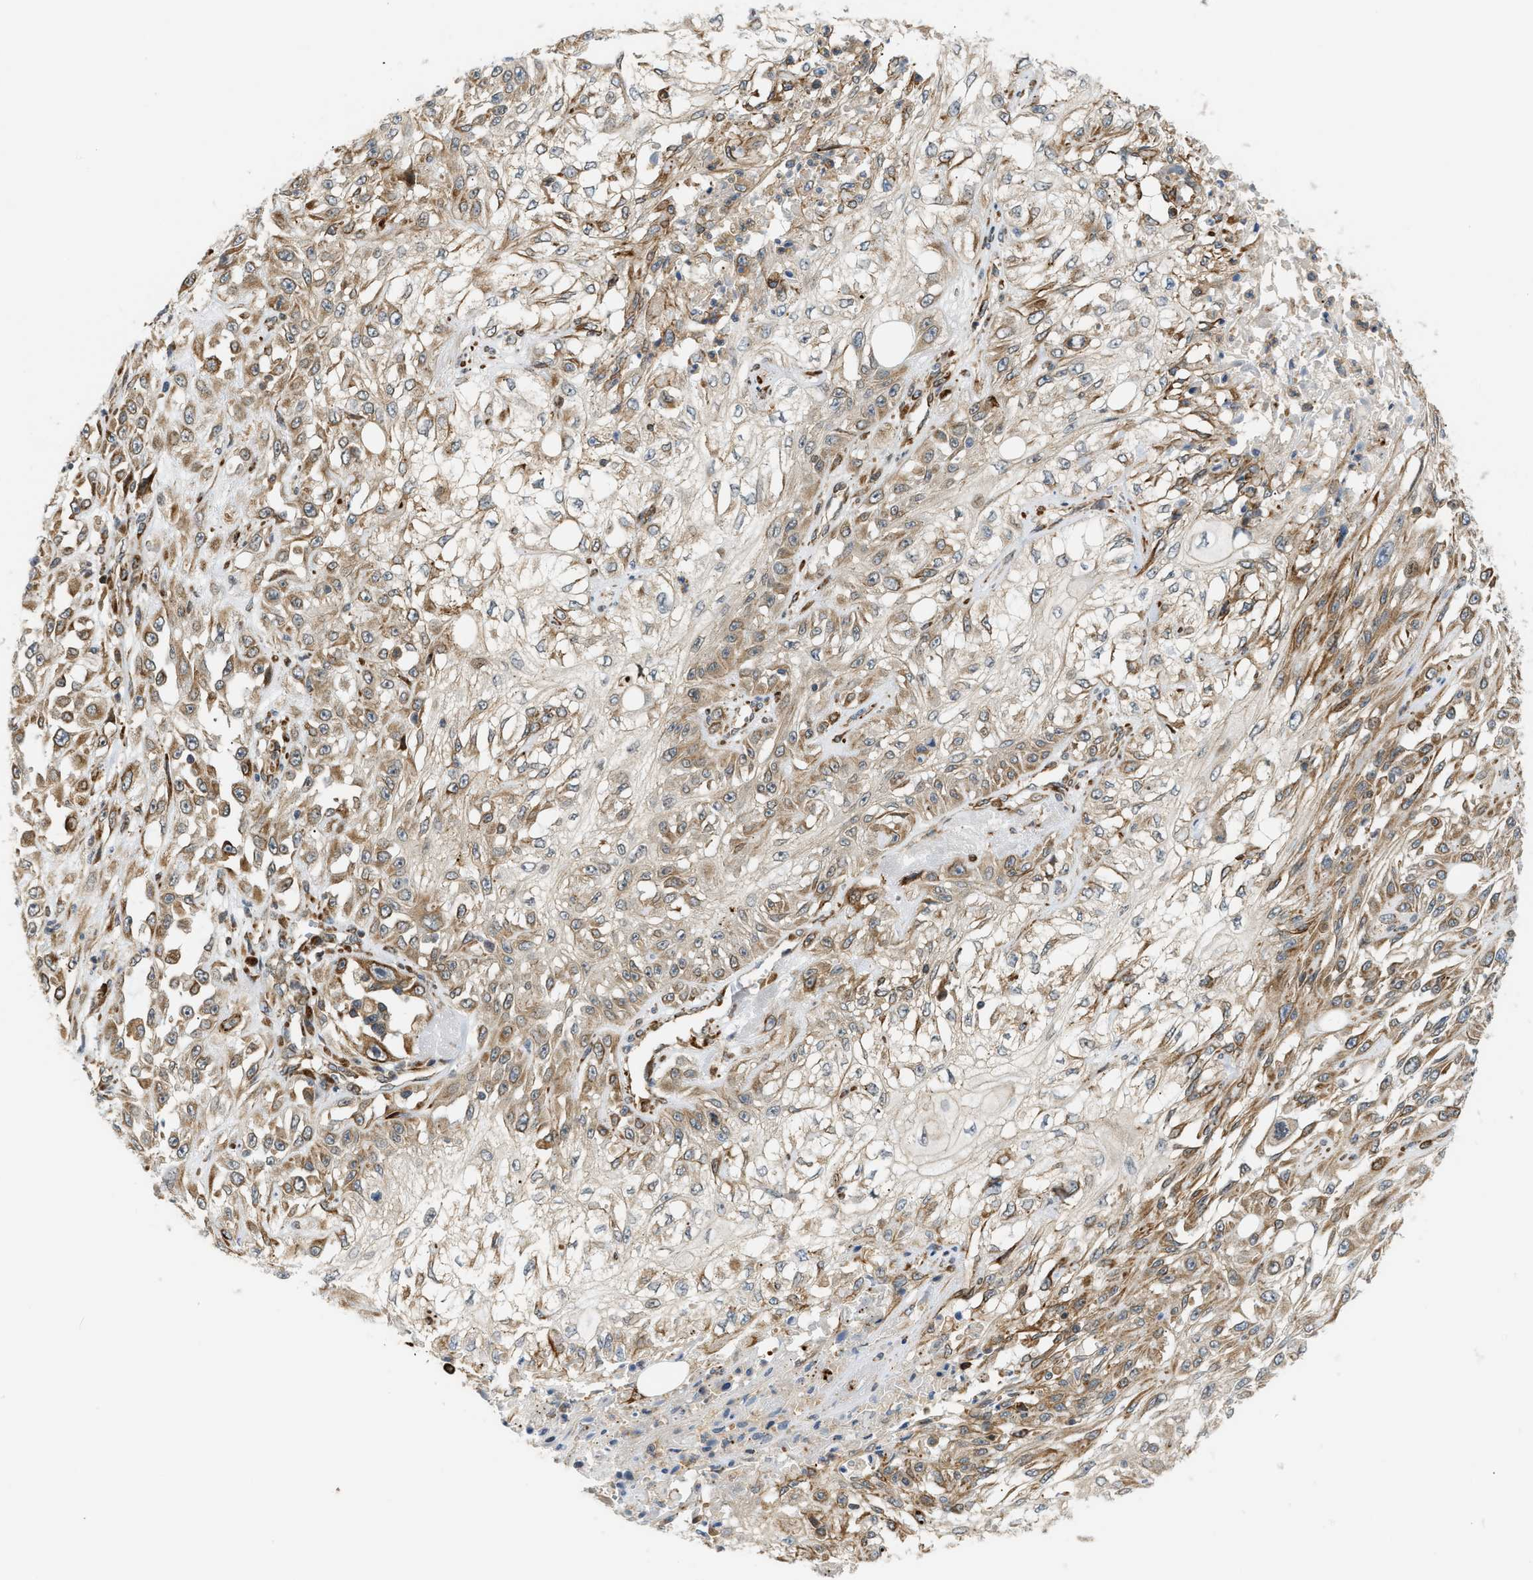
{"staining": {"intensity": "moderate", "quantity": ">75%", "location": "cytoplasmic/membranous"}, "tissue": "skin cancer", "cell_type": "Tumor cells", "image_type": "cancer", "snomed": [{"axis": "morphology", "description": "Squamous cell carcinoma, NOS"}, {"axis": "morphology", "description": "Squamous cell carcinoma, metastatic, NOS"}, {"axis": "topography", "description": "Skin"}, {"axis": "topography", "description": "Lymph node"}], "caption": "About >75% of tumor cells in metastatic squamous cell carcinoma (skin) reveal moderate cytoplasmic/membranous protein expression as visualized by brown immunohistochemical staining.", "gene": "PLCG2", "patient": {"sex": "male", "age": 75}}